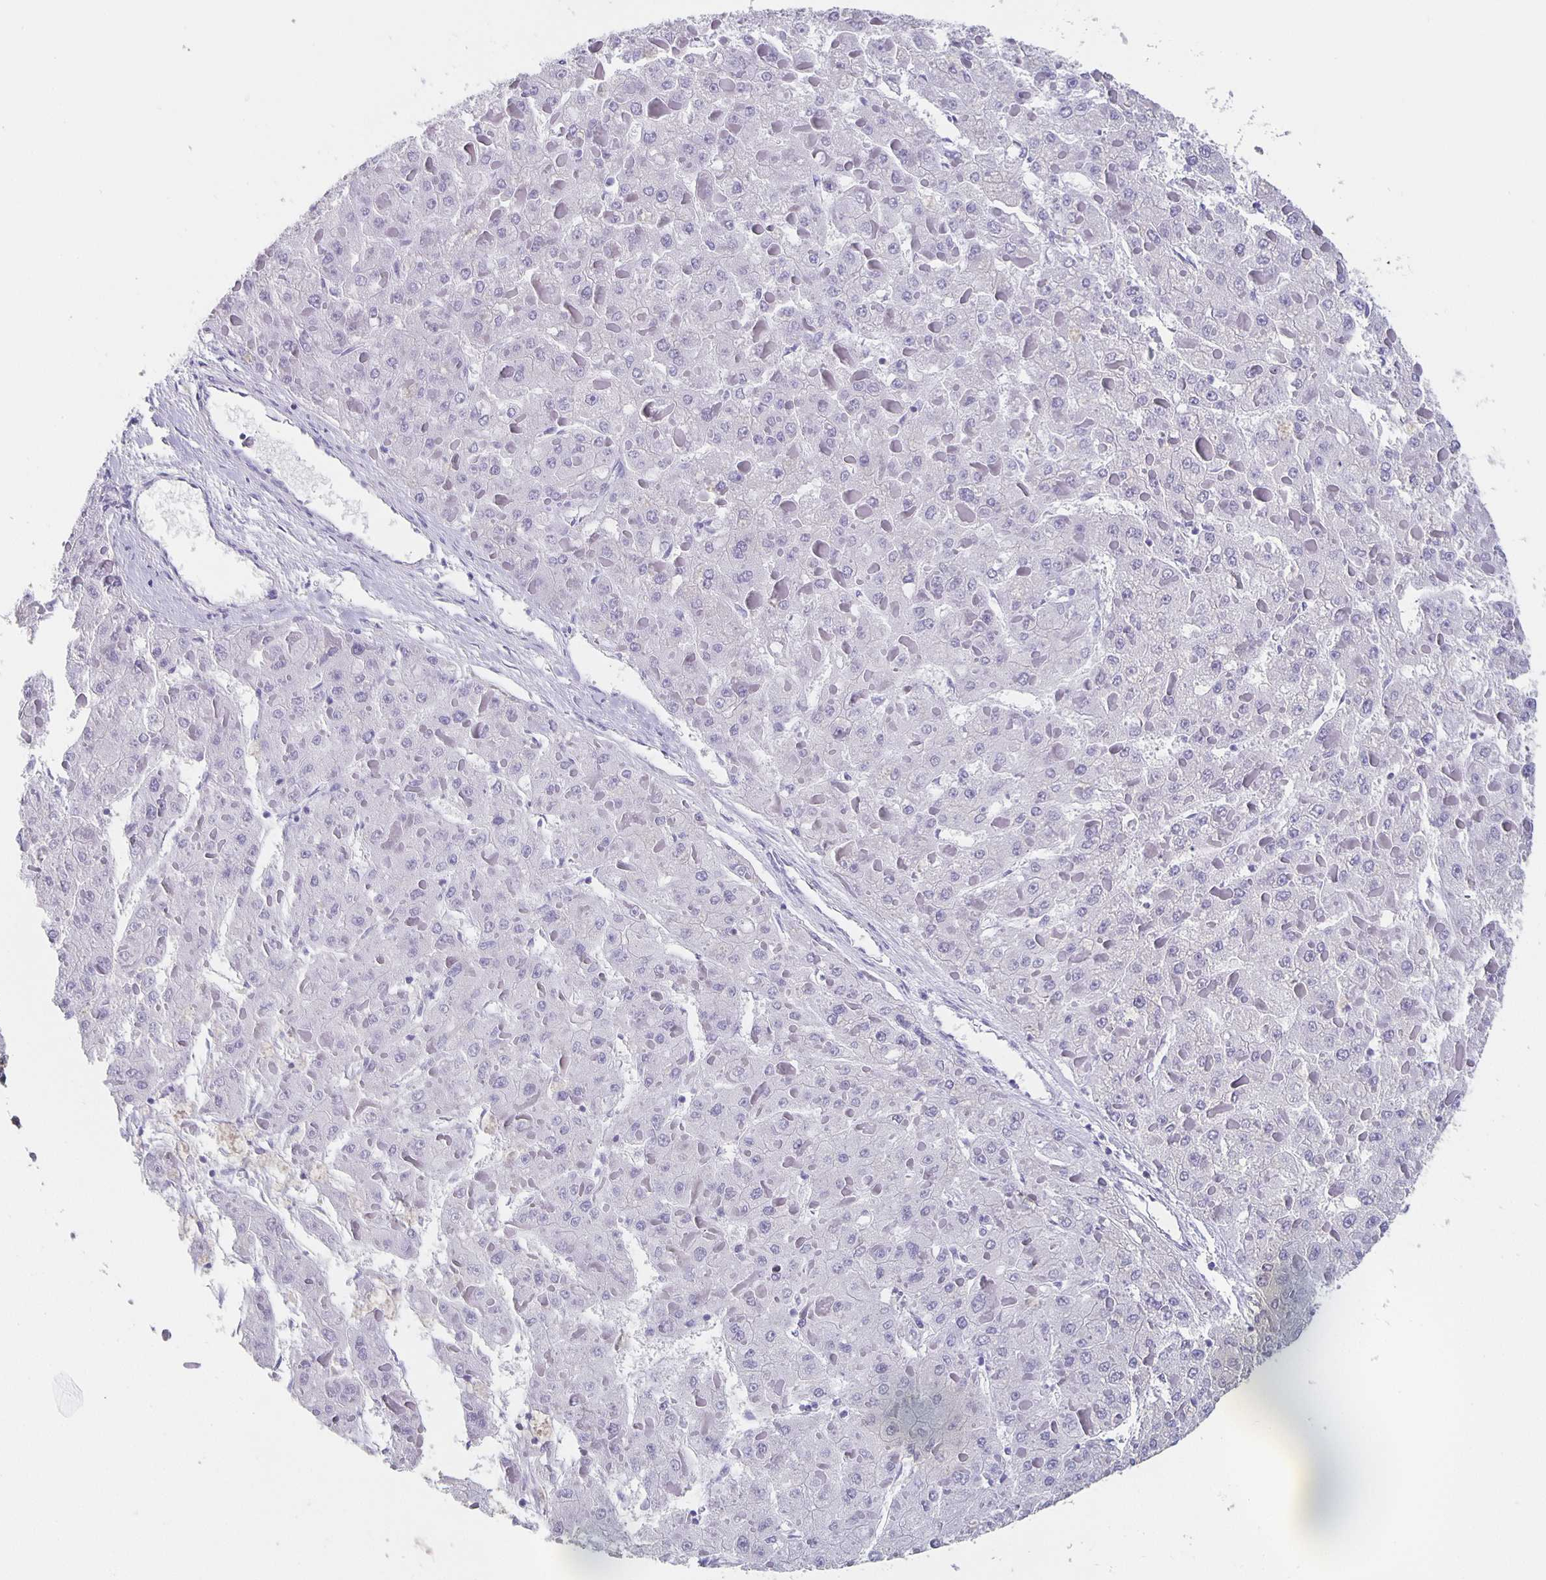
{"staining": {"intensity": "negative", "quantity": "none", "location": "none"}, "tissue": "liver cancer", "cell_type": "Tumor cells", "image_type": "cancer", "snomed": [{"axis": "morphology", "description": "Carcinoma, Hepatocellular, NOS"}, {"axis": "topography", "description": "Liver"}], "caption": "High power microscopy micrograph of an IHC image of liver cancer, revealing no significant expression in tumor cells.", "gene": "SATB2", "patient": {"sex": "female", "age": 73}}